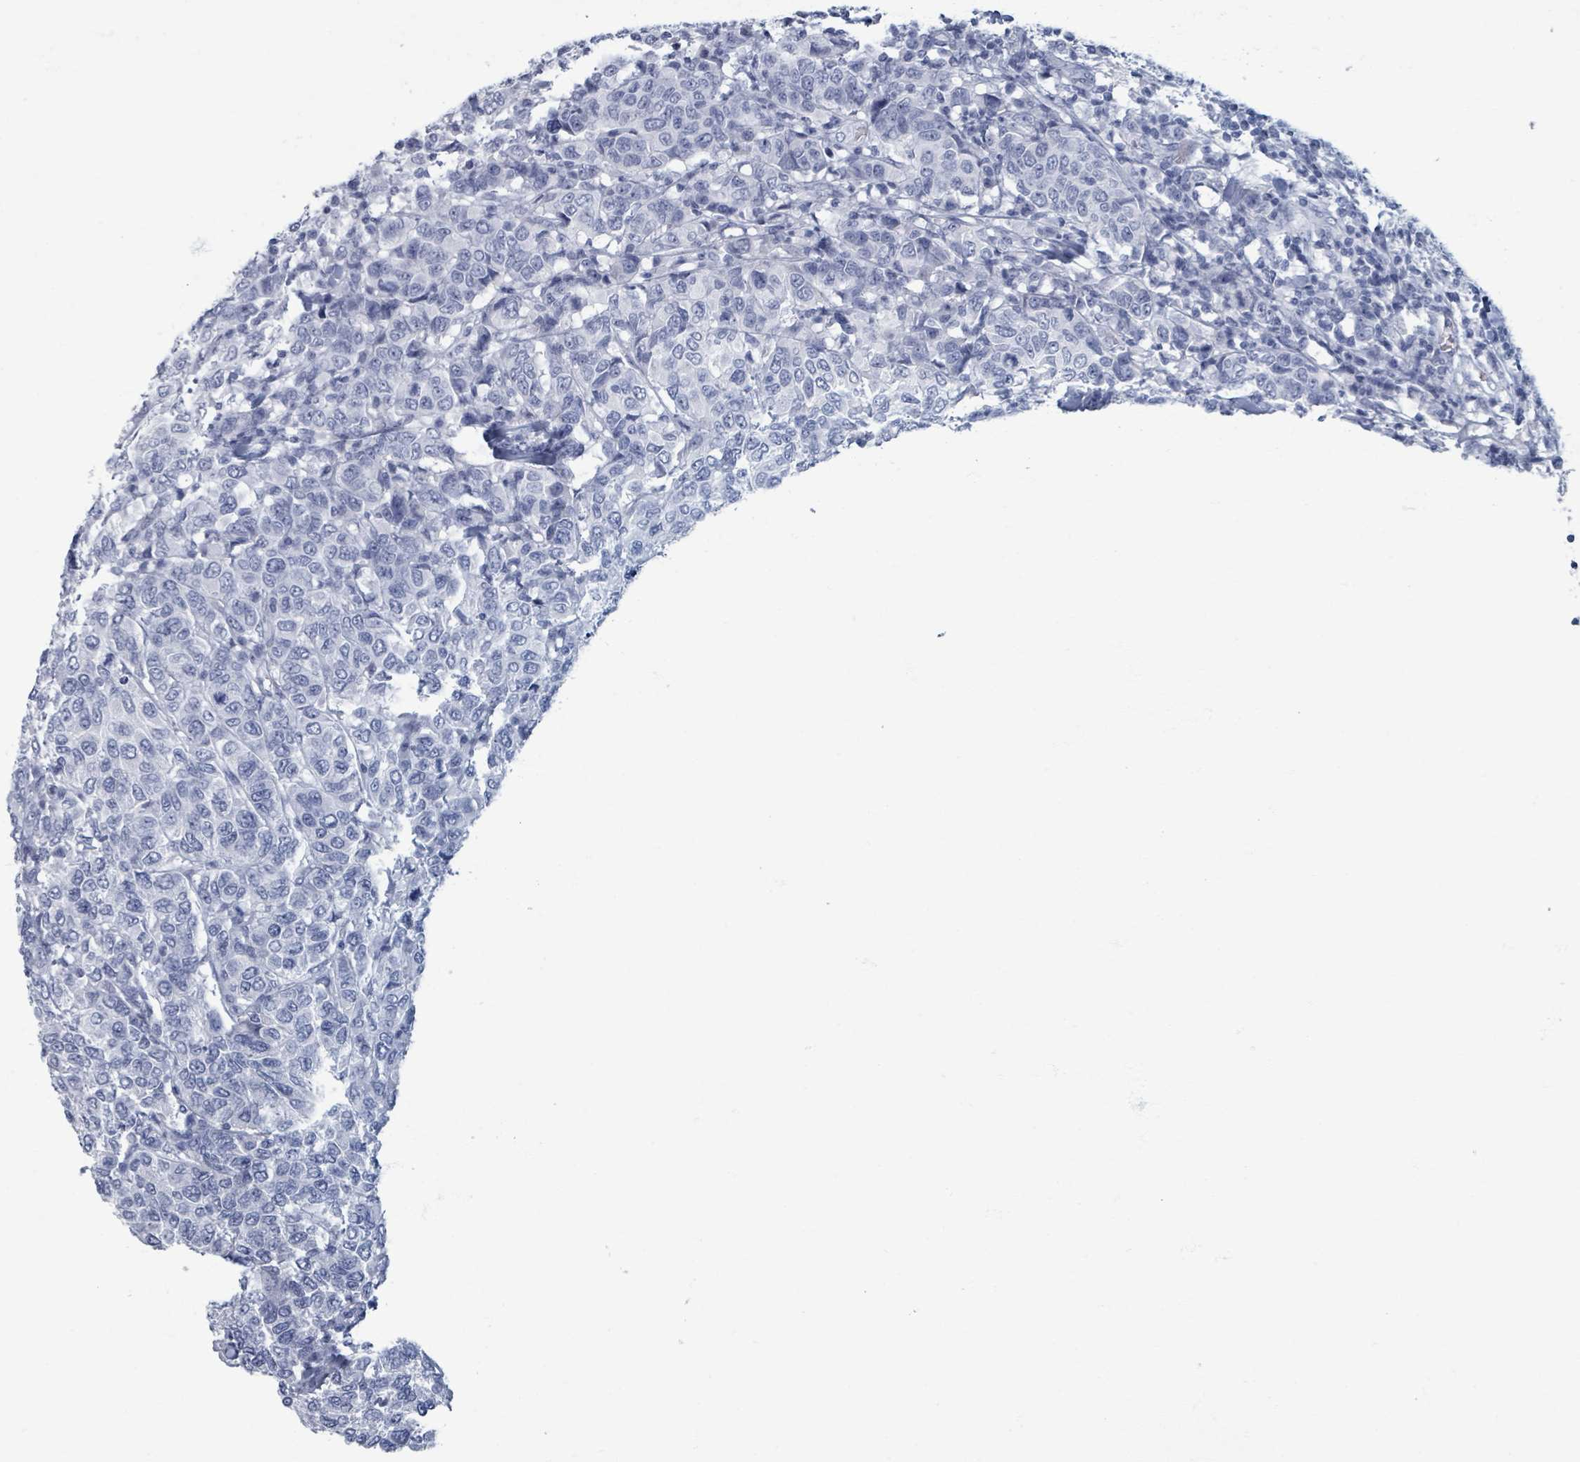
{"staining": {"intensity": "negative", "quantity": "none", "location": "none"}, "tissue": "breast cancer", "cell_type": "Tumor cells", "image_type": "cancer", "snomed": [{"axis": "morphology", "description": "Duct carcinoma"}, {"axis": "topography", "description": "Breast"}], "caption": "Human breast cancer (infiltrating ductal carcinoma) stained for a protein using immunohistochemistry exhibits no staining in tumor cells.", "gene": "TAS2R1", "patient": {"sex": "female", "age": 55}}